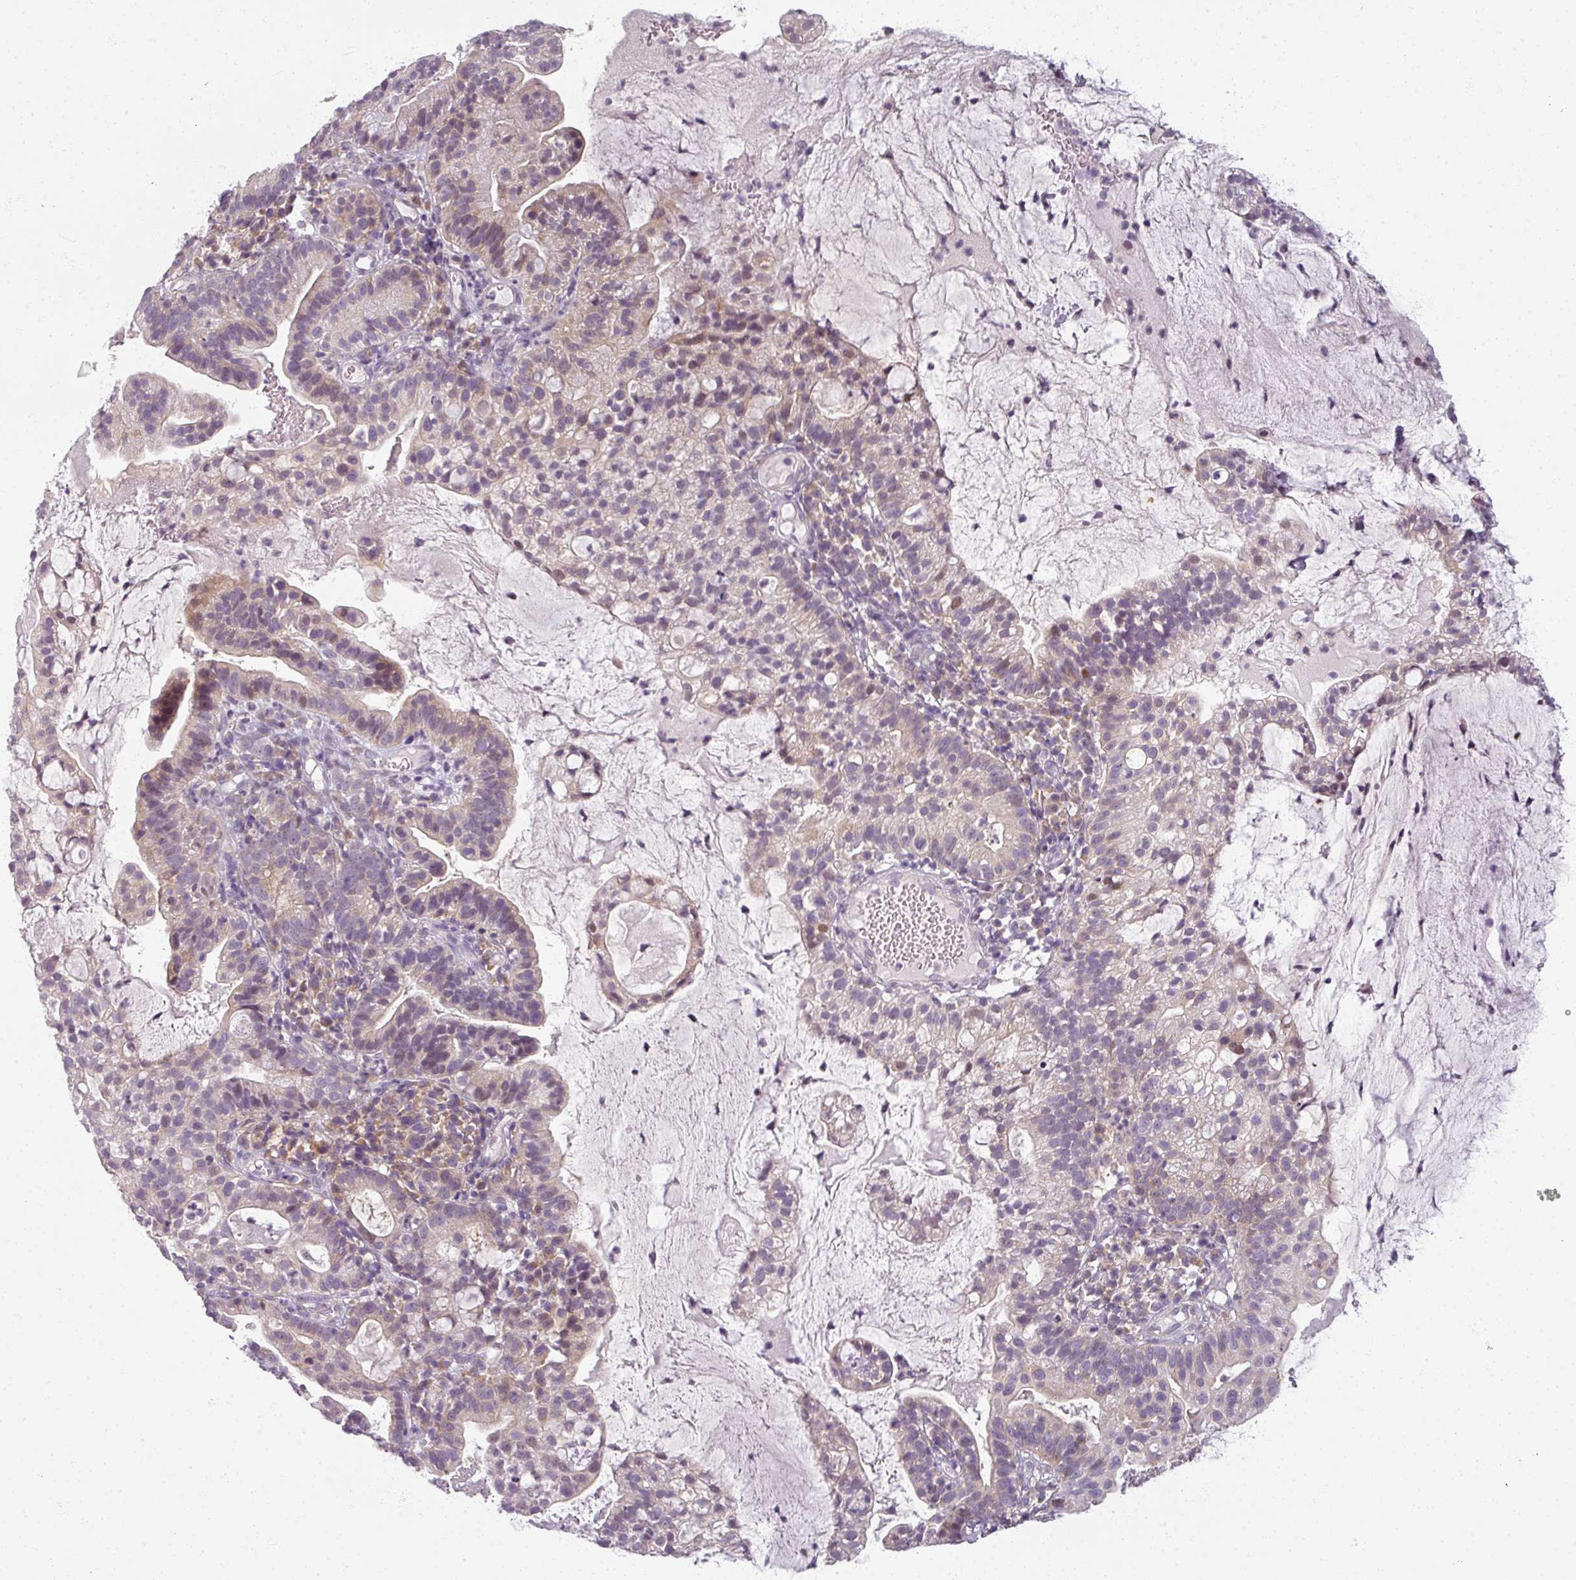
{"staining": {"intensity": "weak", "quantity": "<25%", "location": "cytoplasmic/membranous"}, "tissue": "cervical cancer", "cell_type": "Tumor cells", "image_type": "cancer", "snomed": [{"axis": "morphology", "description": "Adenocarcinoma, NOS"}, {"axis": "topography", "description": "Cervix"}], "caption": "A photomicrograph of human cervical cancer is negative for staining in tumor cells. Nuclei are stained in blue.", "gene": "MYMK", "patient": {"sex": "female", "age": 41}}